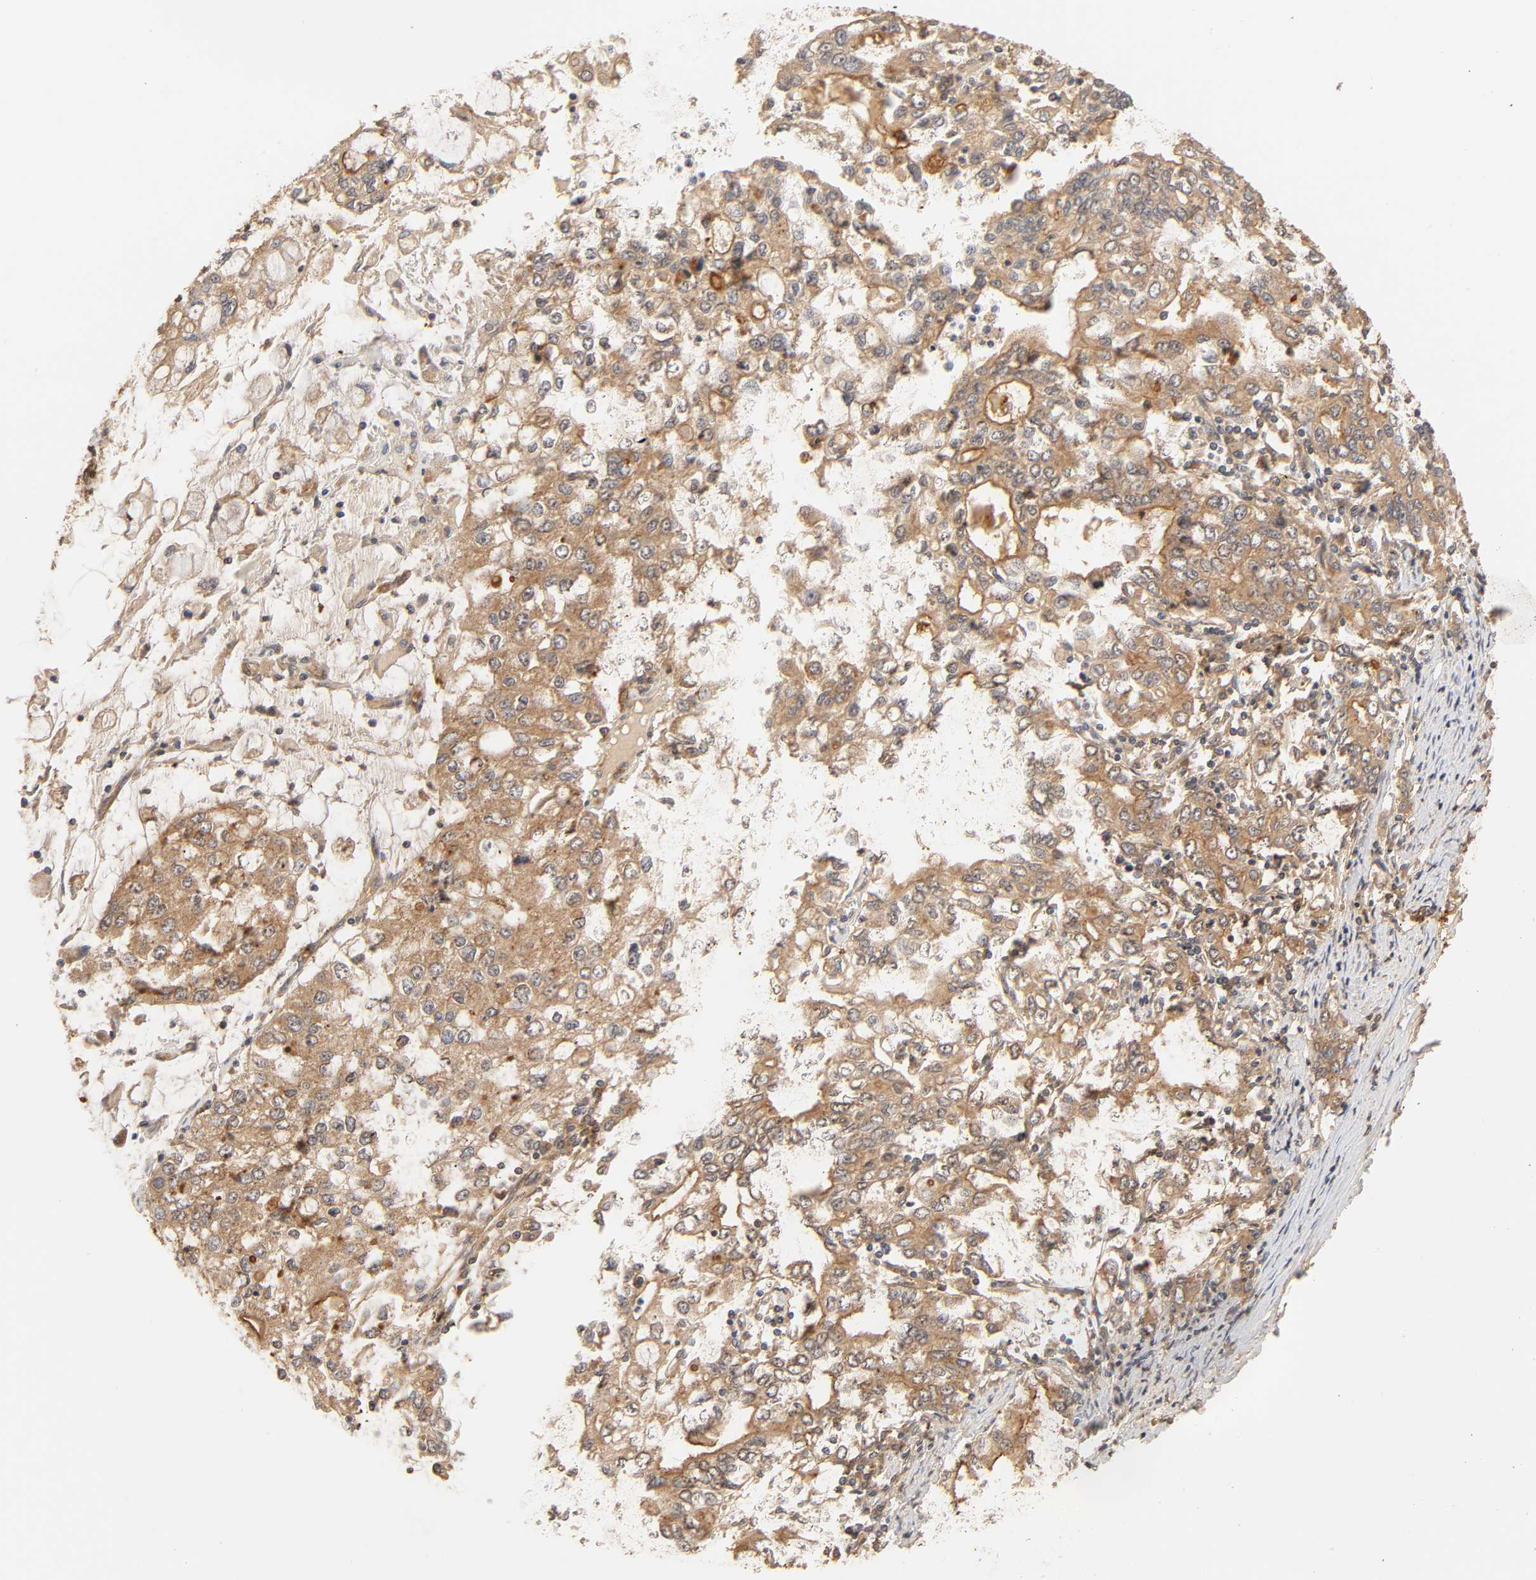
{"staining": {"intensity": "strong", "quantity": ">75%", "location": "cytoplasmic/membranous"}, "tissue": "stomach cancer", "cell_type": "Tumor cells", "image_type": "cancer", "snomed": [{"axis": "morphology", "description": "Adenocarcinoma, NOS"}, {"axis": "topography", "description": "Stomach, lower"}], "caption": "Strong cytoplasmic/membranous protein positivity is identified in about >75% of tumor cells in adenocarcinoma (stomach).", "gene": "EPS8", "patient": {"sex": "female", "age": 72}}